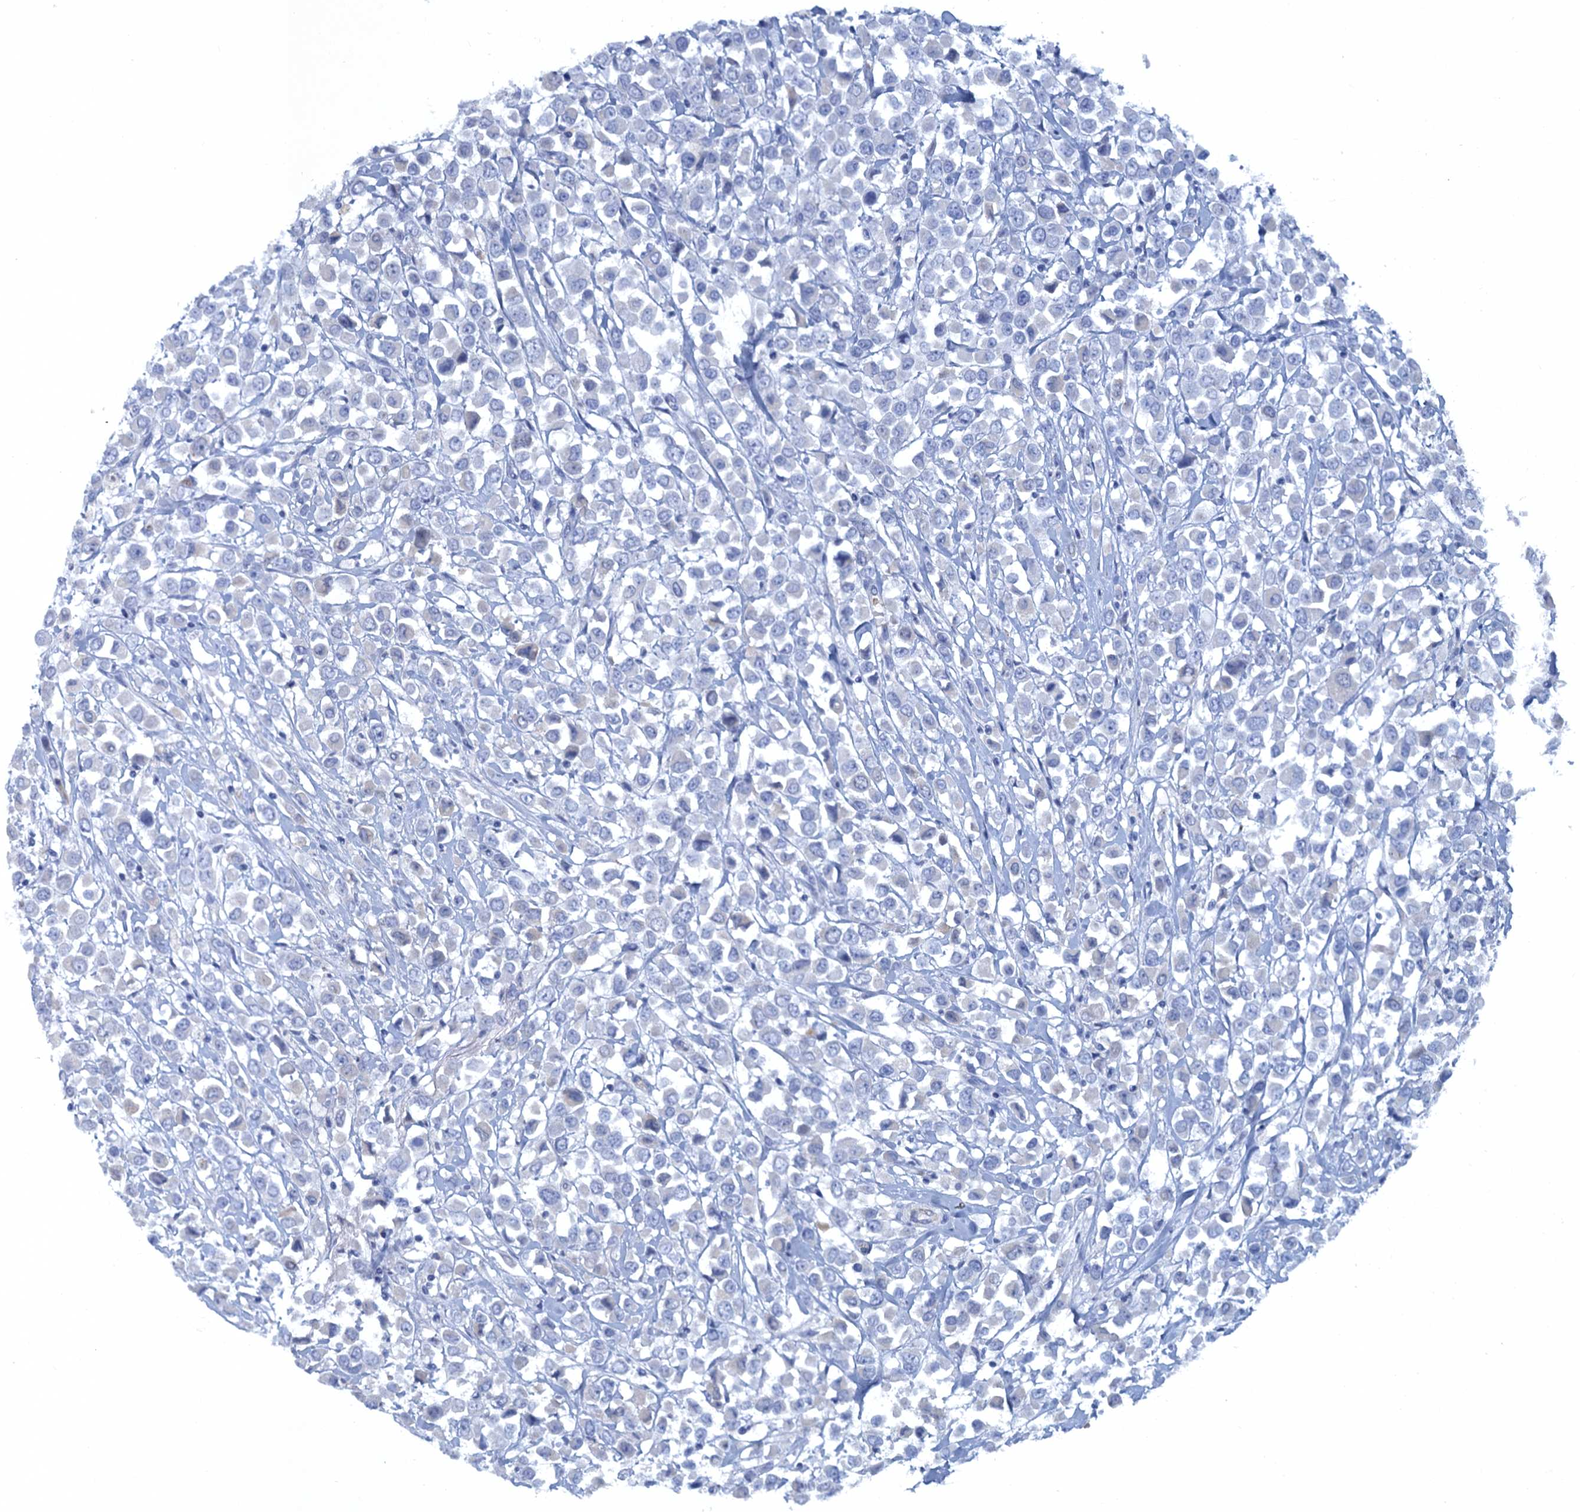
{"staining": {"intensity": "negative", "quantity": "none", "location": "none"}, "tissue": "breast cancer", "cell_type": "Tumor cells", "image_type": "cancer", "snomed": [{"axis": "morphology", "description": "Duct carcinoma"}, {"axis": "topography", "description": "Breast"}], "caption": "Immunohistochemistry (IHC) of human breast cancer (infiltrating ductal carcinoma) shows no staining in tumor cells.", "gene": "MYADML2", "patient": {"sex": "female", "age": 61}}